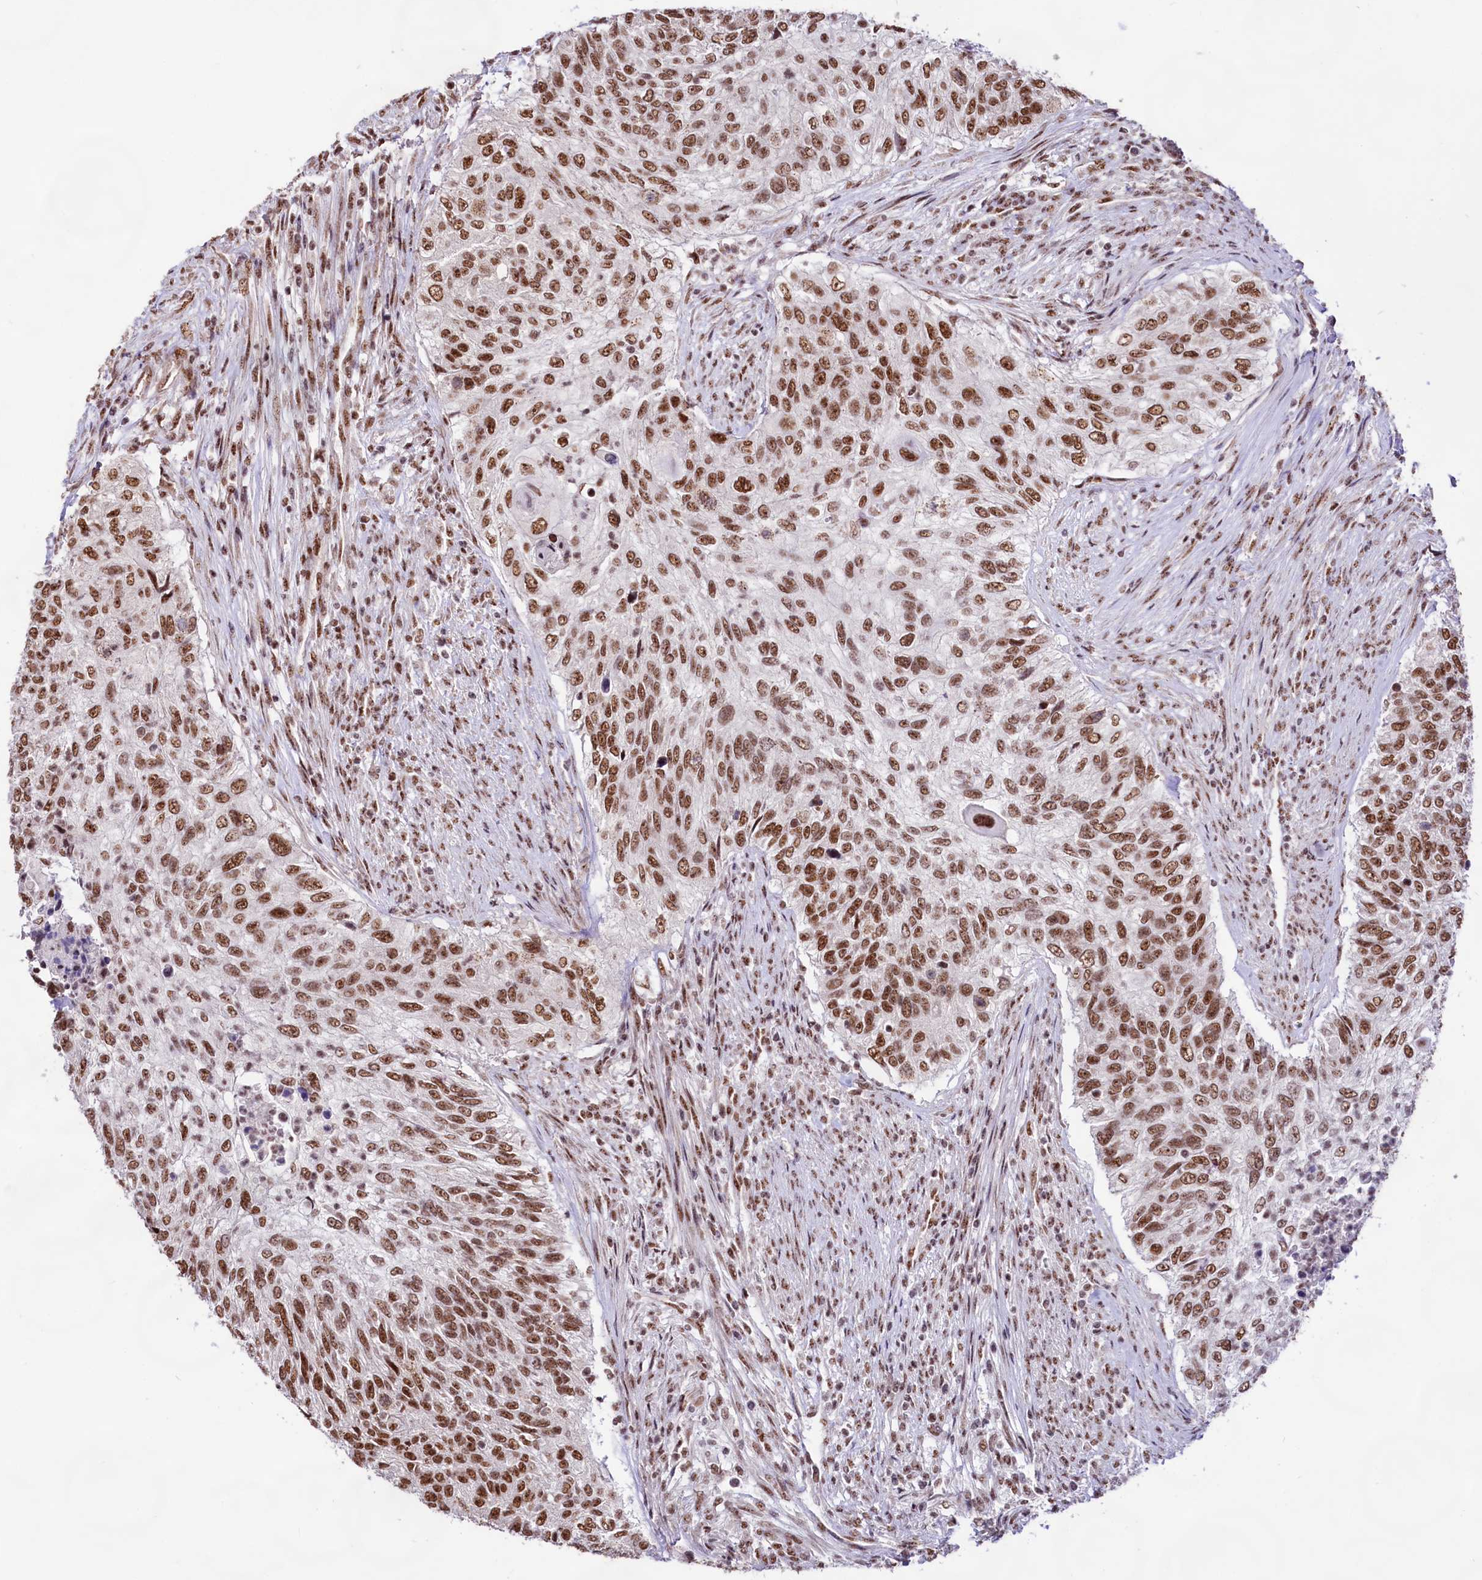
{"staining": {"intensity": "moderate", "quantity": ">75%", "location": "nuclear"}, "tissue": "urothelial cancer", "cell_type": "Tumor cells", "image_type": "cancer", "snomed": [{"axis": "morphology", "description": "Urothelial carcinoma, High grade"}, {"axis": "topography", "description": "Urinary bladder"}], "caption": "Immunohistochemical staining of urothelial carcinoma (high-grade) demonstrates moderate nuclear protein positivity in about >75% of tumor cells. (Stains: DAB in brown, nuclei in blue, Microscopy: brightfield microscopy at high magnification).", "gene": "HIRA", "patient": {"sex": "female", "age": 60}}